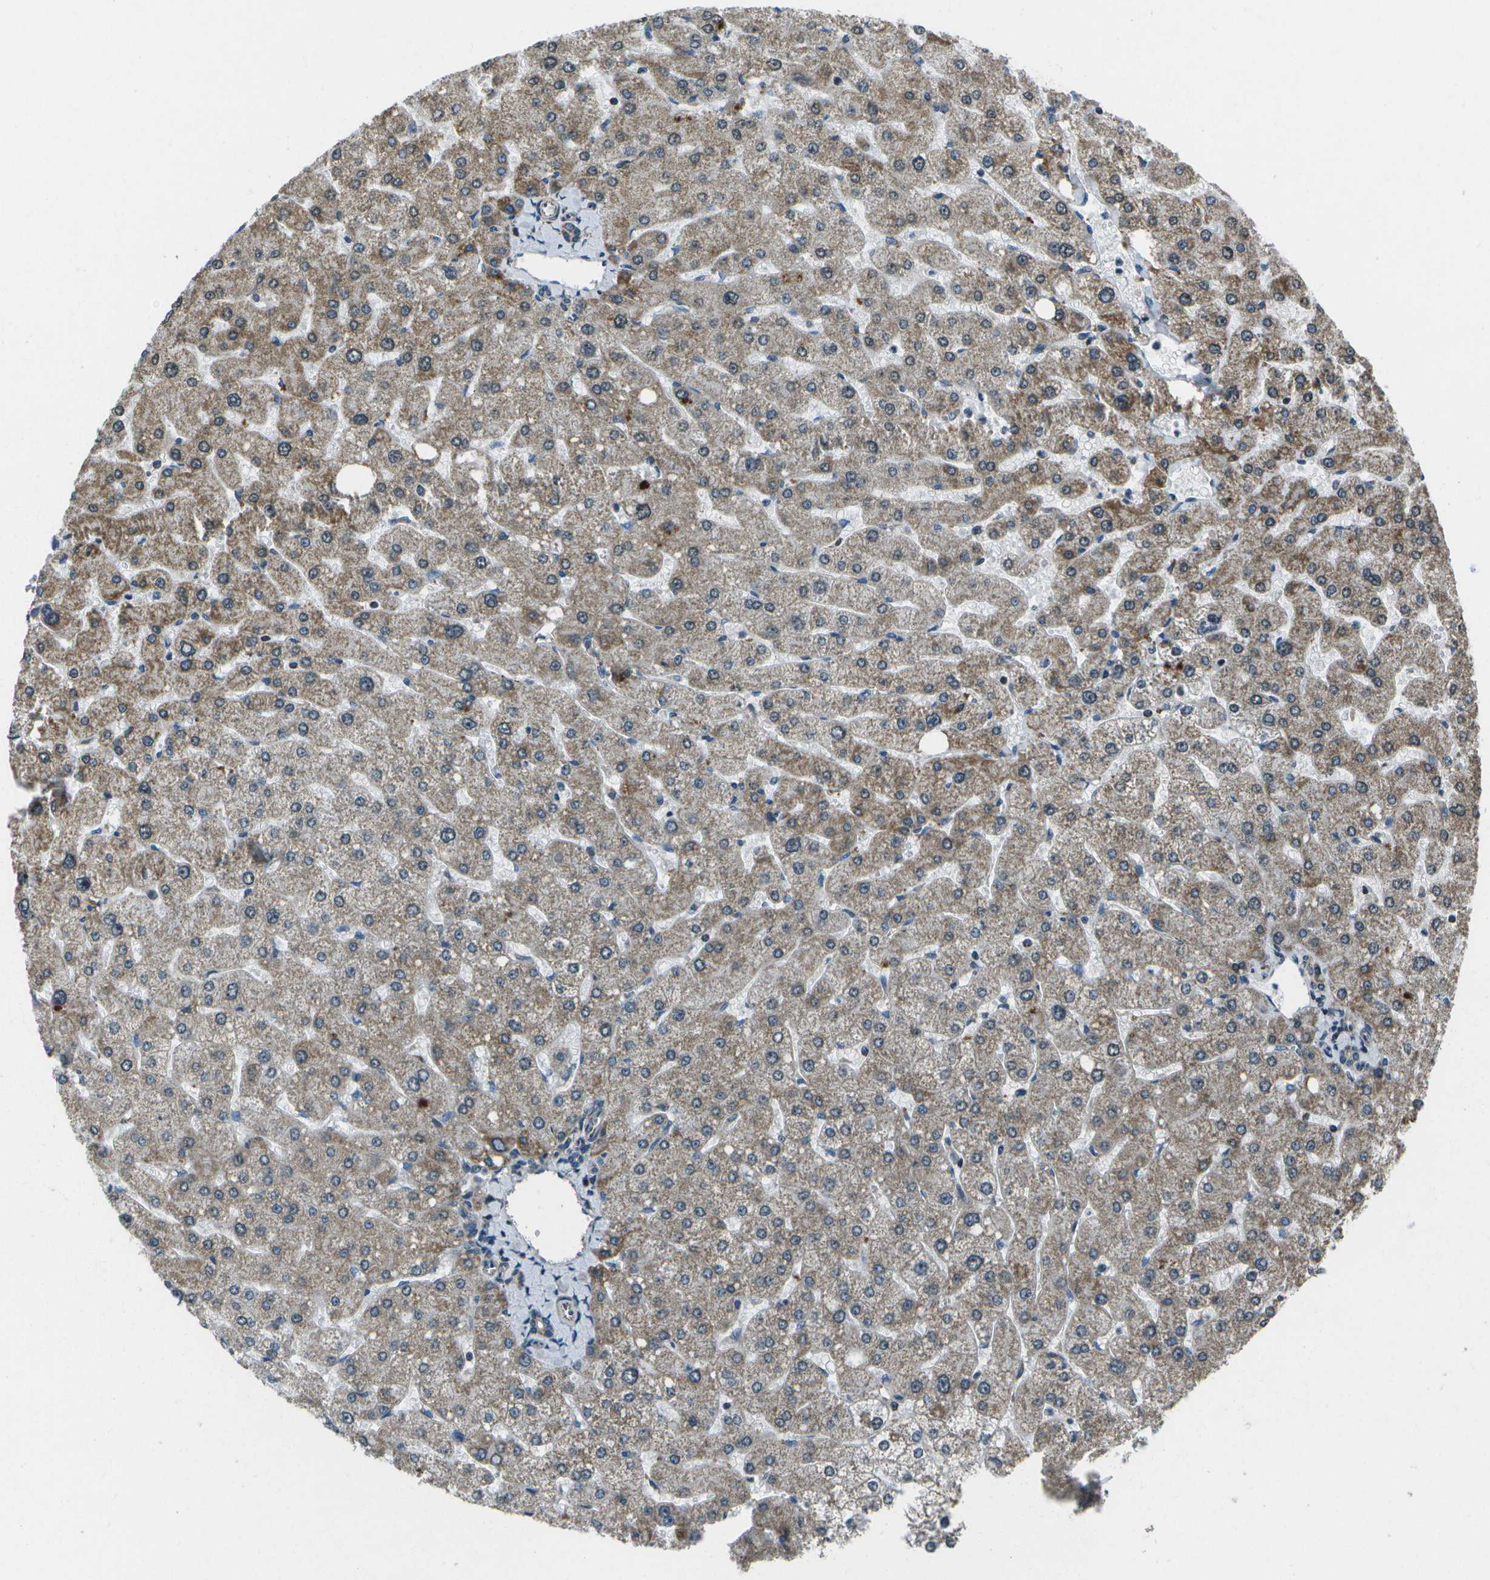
{"staining": {"intensity": "weak", "quantity": "<25%", "location": "cytoplasmic/membranous"}, "tissue": "liver", "cell_type": "Cholangiocytes", "image_type": "normal", "snomed": [{"axis": "morphology", "description": "Normal tissue, NOS"}, {"axis": "topography", "description": "Liver"}], "caption": "A photomicrograph of liver stained for a protein shows no brown staining in cholangiocytes. The staining was performed using DAB to visualize the protein expression in brown, while the nuclei were stained in blue with hematoxylin (Magnification: 20x).", "gene": "EIF2AK1", "patient": {"sex": "male", "age": 55}}